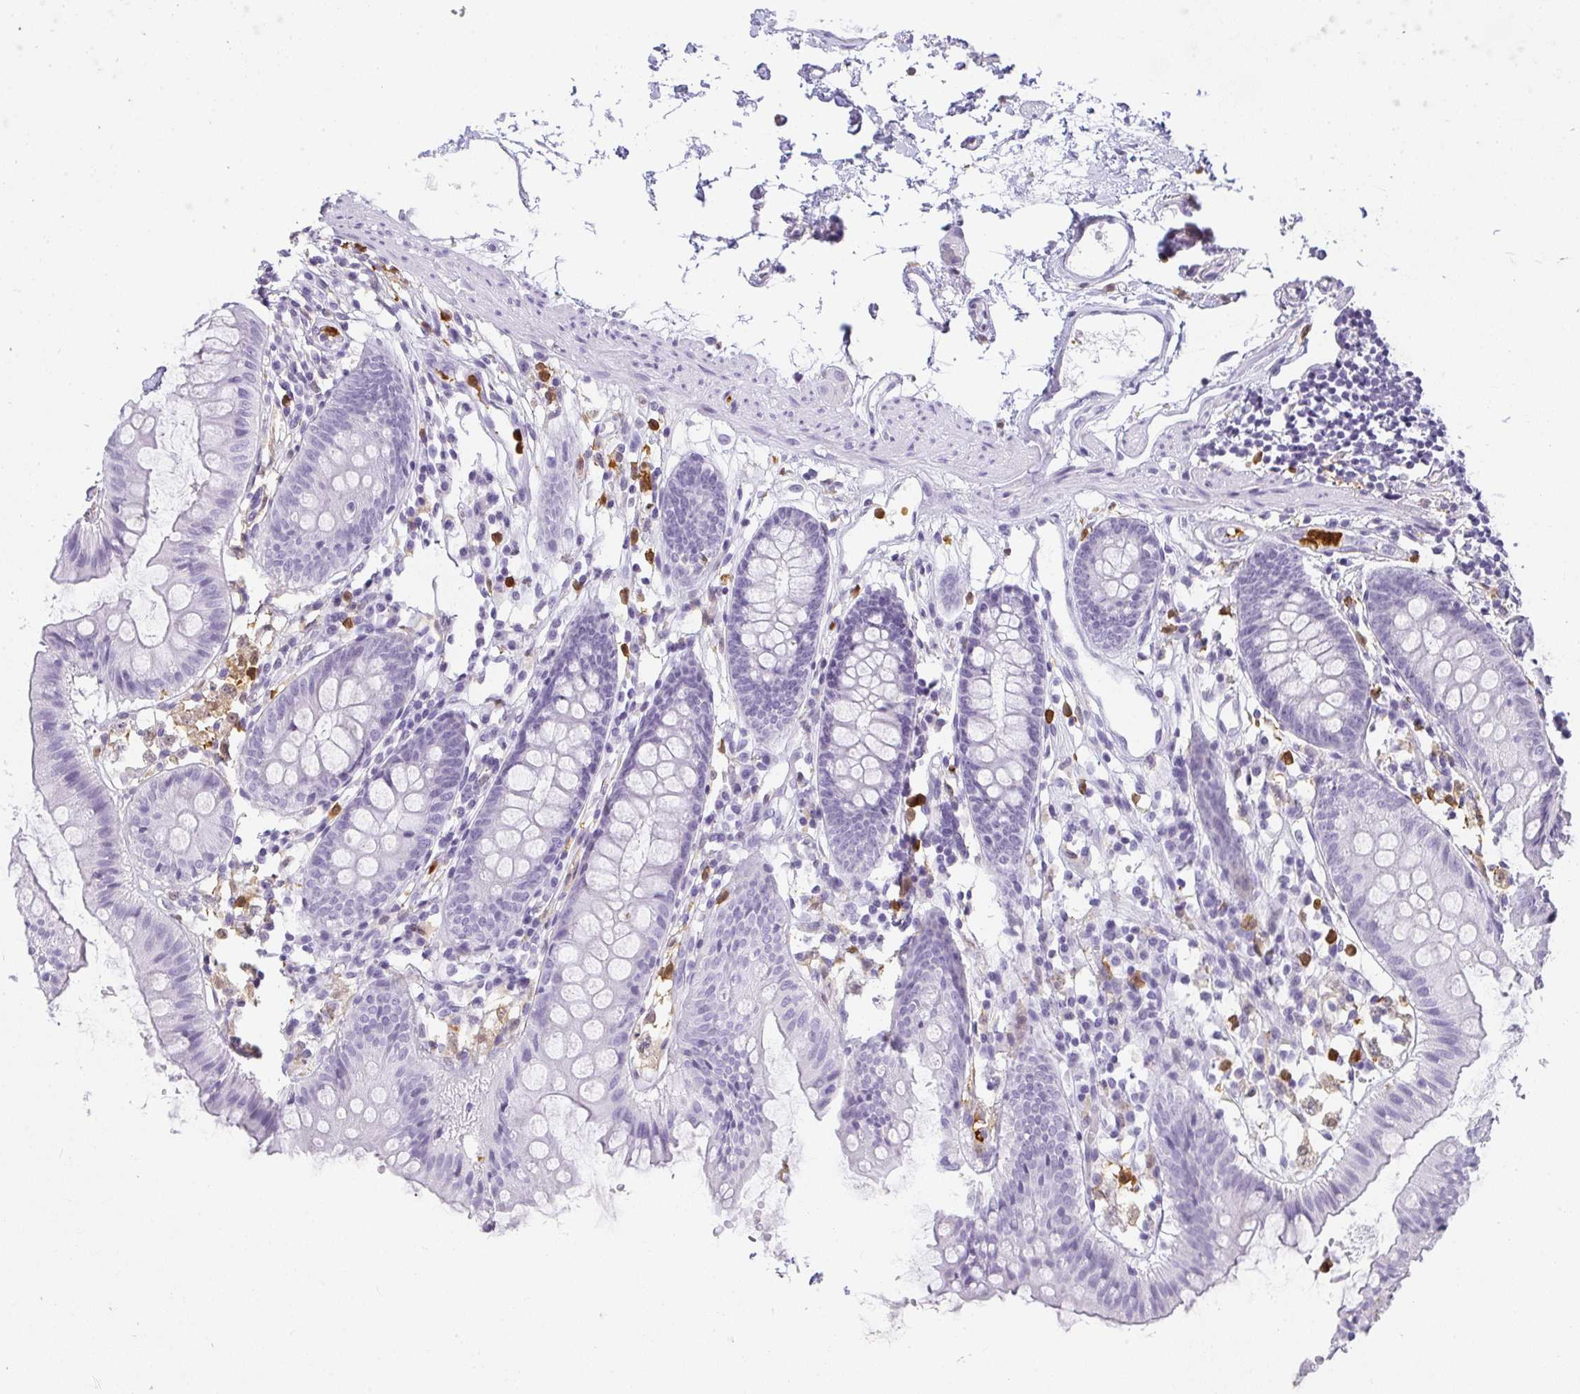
{"staining": {"intensity": "negative", "quantity": "none", "location": "none"}, "tissue": "colon", "cell_type": "Endothelial cells", "image_type": "normal", "snomed": [{"axis": "morphology", "description": "Normal tissue, NOS"}, {"axis": "topography", "description": "Colon"}], "caption": "This is a image of immunohistochemistry (IHC) staining of benign colon, which shows no staining in endothelial cells. Nuclei are stained in blue.", "gene": "HK3", "patient": {"sex": "female", "age": 84}}